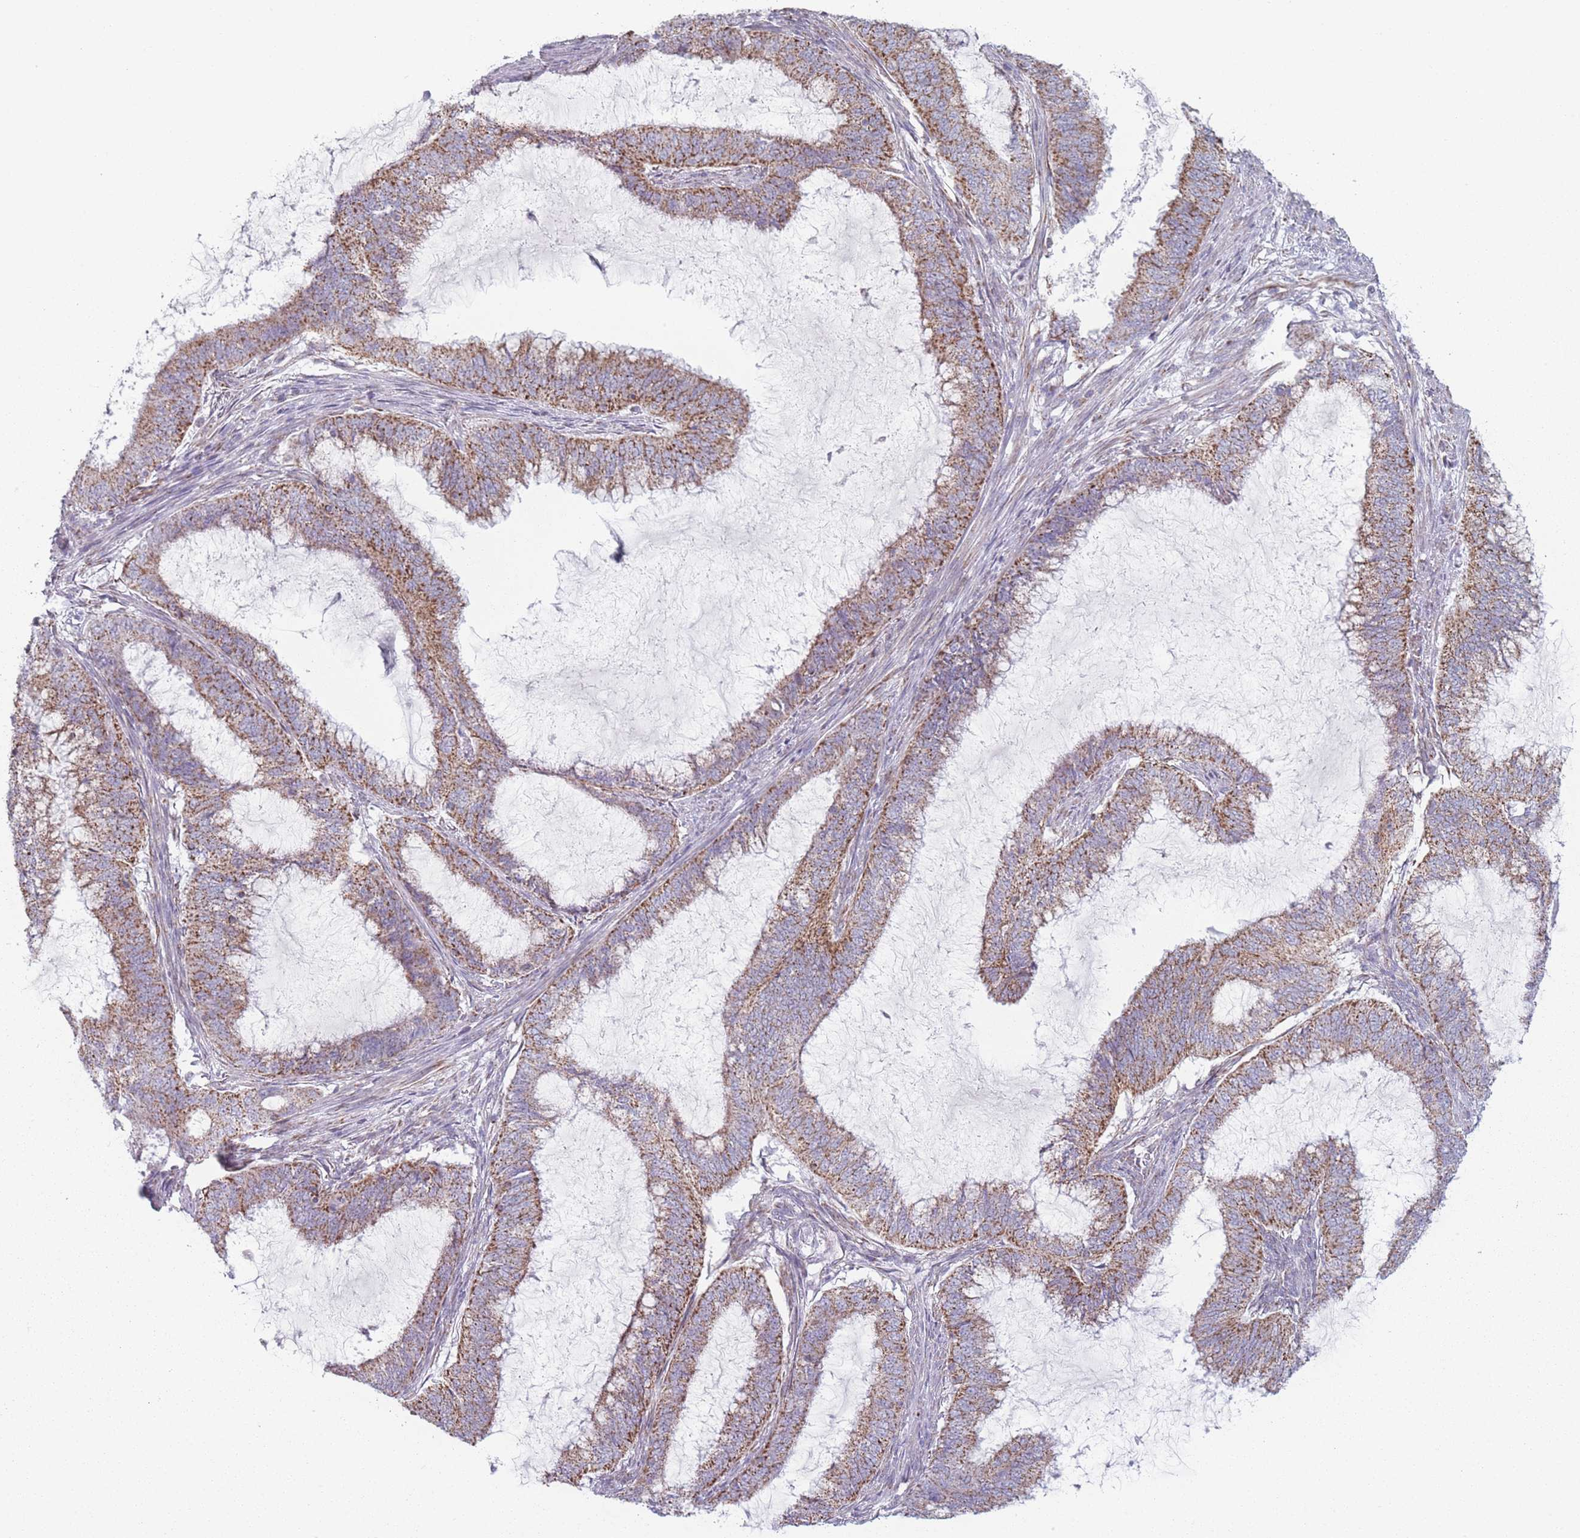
{"staining": {"intensity": "moderate", "quantity": ">75%", "location": "cytoplasmic/membranous"}, "tissue": "endometrial cancer", "cell_type": "Tumor cells", "image_type": "cancer", "snomed": [{"axis": "morphology", "description": "Adenocarcinoma, NOS"}, {"axis": "topography", "description": "Endometrium"}], "caption": "DAB (3,3'-diaminobenzidine) immunohistochemical staining of human endometrial cancer (adenocarcinoma) displays moderate cytoplasmic/membranous protein expression in about >75% of tumor cells.", "gene": "DCHS1", "patient": {"sex": "female", "age": 51}}